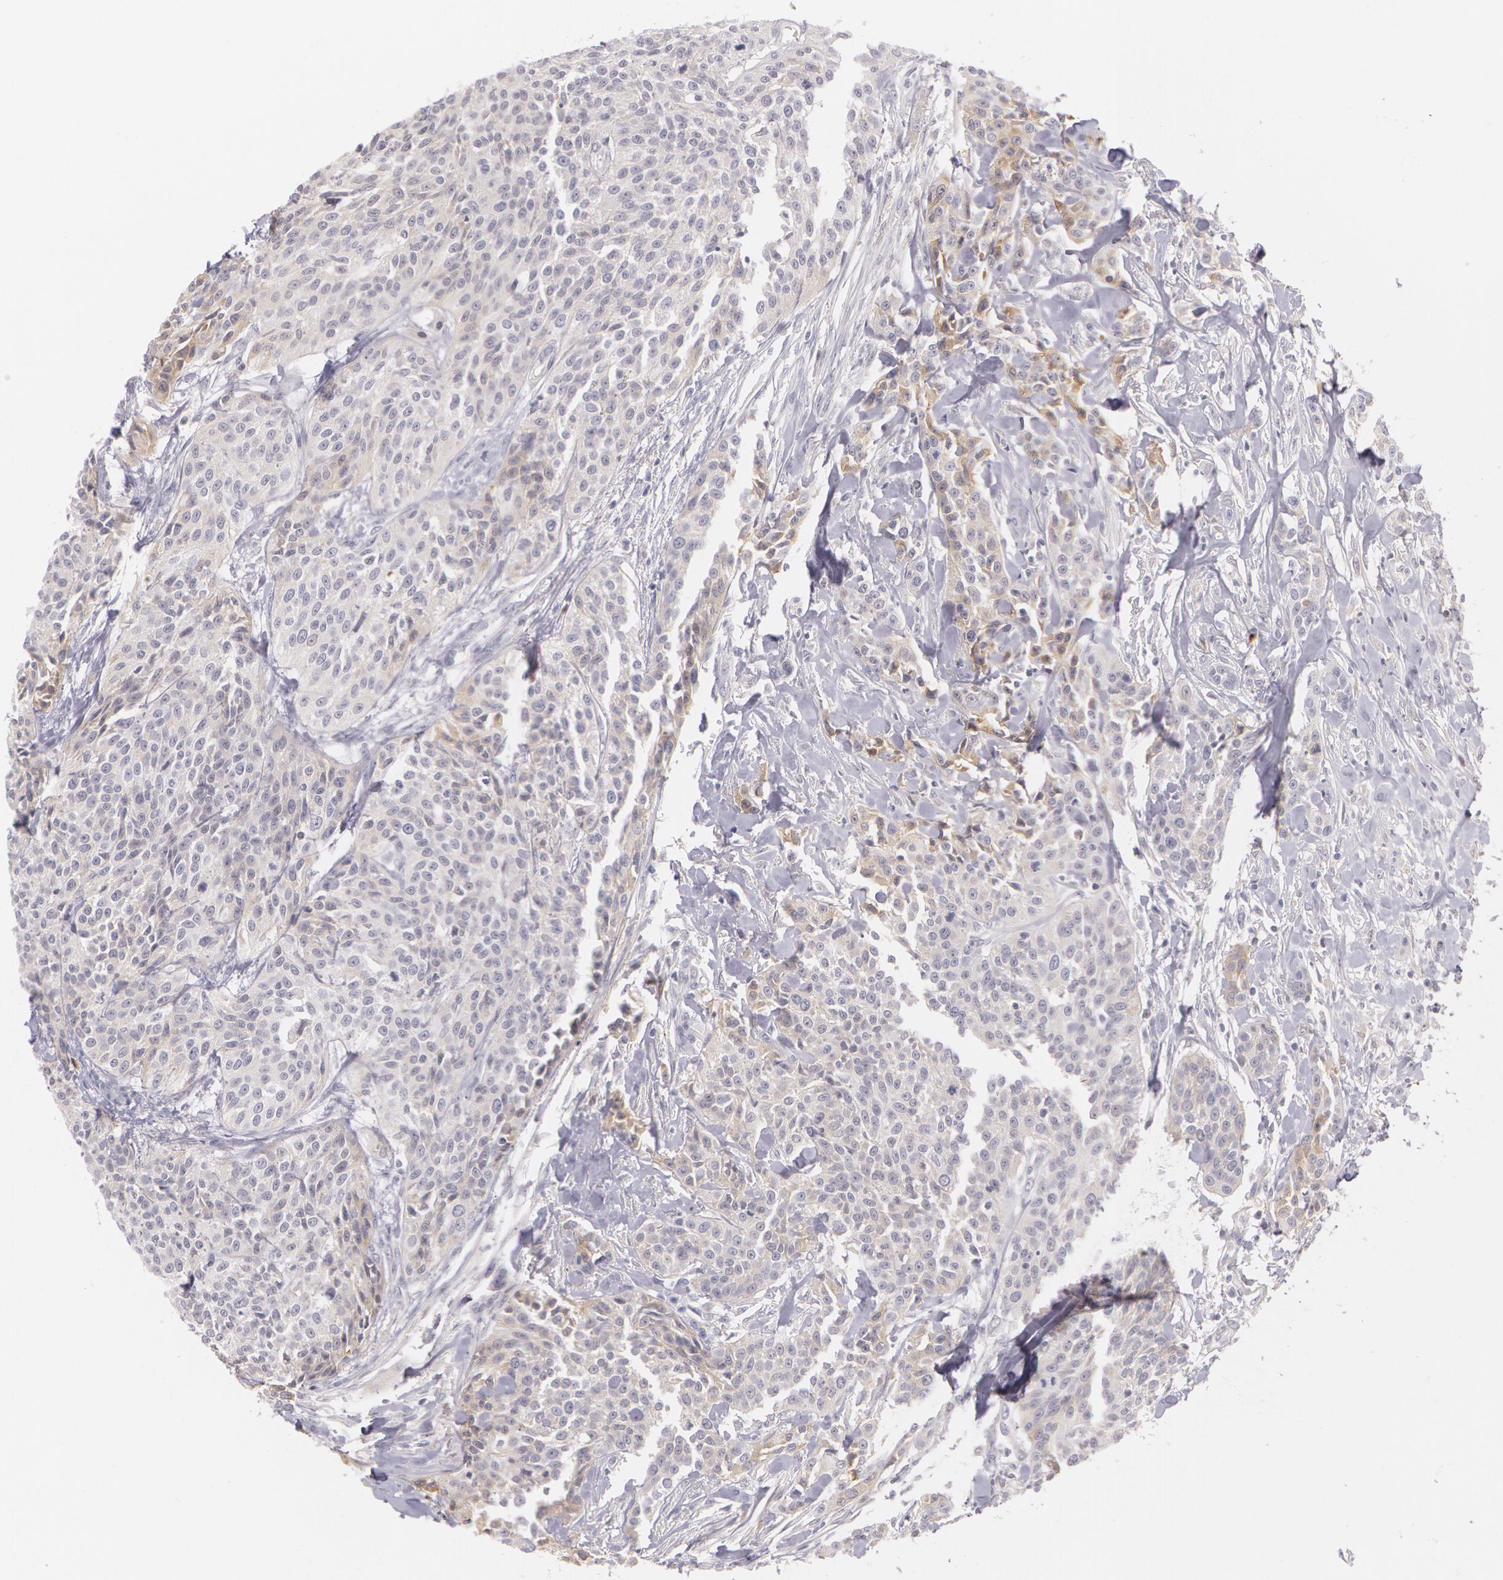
{"staining": {"intensity": "weak", "quantity": "<25%", "location": "cytoplasmic/membranous"}, "tissue": "urothelial cancer", "cell_type": "Tumor cells", "image_type": "cancer", "snomed": [{"axis": "morphology", "description": "Urothelial carcinoma, High grade"}, {"axis": "topography", "description": "Urinary bladder"}], "caption": "The photomicrograph reveals no significant expression in tumor cells of urothelial carcinoma (high-grade).", "gene": "LBP", "patient": {"sex": "male", "age": 56}}